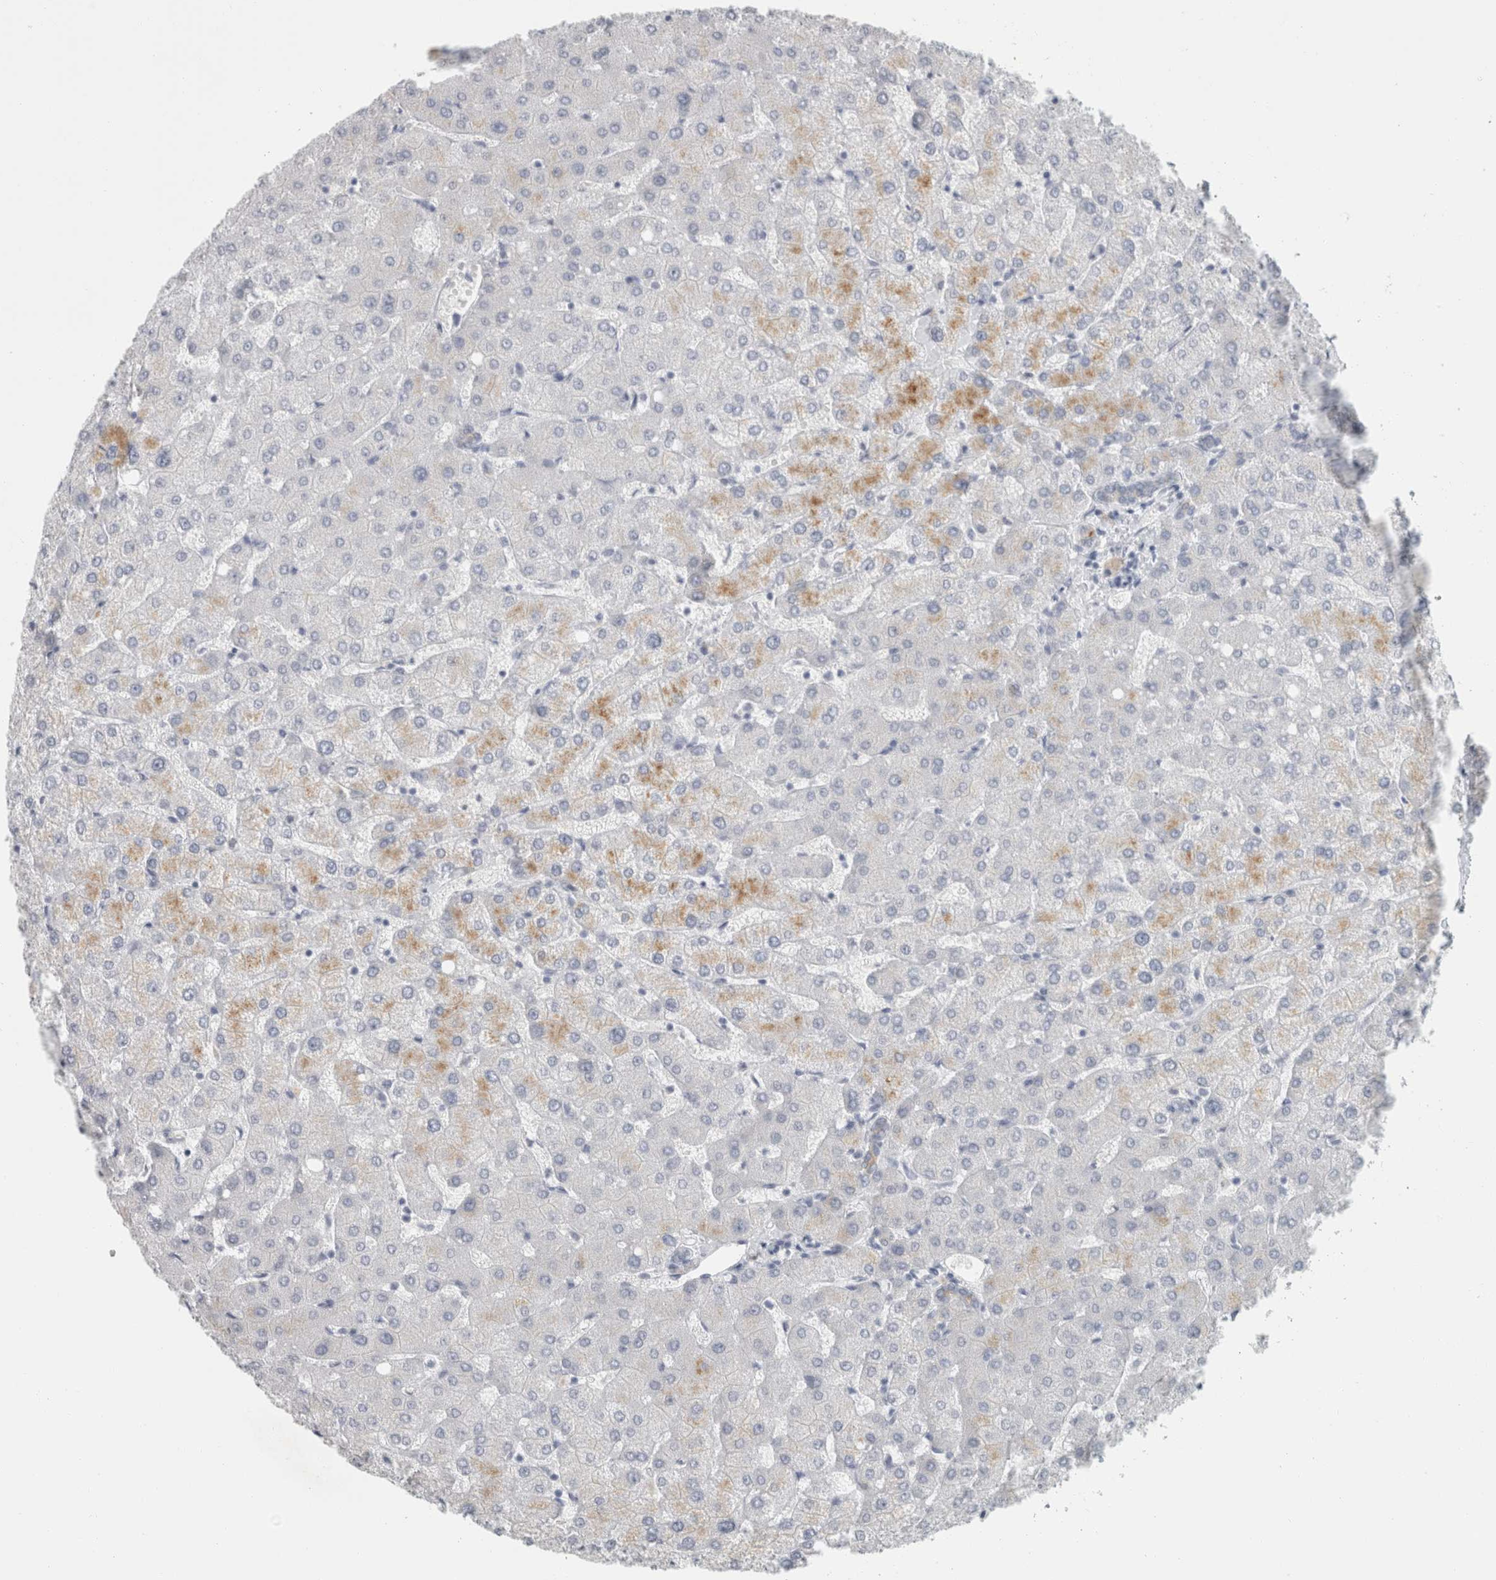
{"staining": {"intensity": "weak", "quantity": "25%-75%", "location": "cytoplasmic/membranous"}, "tissue": "liver", "cell_type": "Cholangiocytes", "image_type": "normal", "snomed": [{"axis": "morphology", "description": "Normal tissue, NOS"}, {"axis": "topography", "description": "Liver"}], "caption": "A low amount of weak cytoplasmic/membranous positivity is appreciated in about 25%-75% of cholangiocytes in normal liver.", "gene": "SLC28A3", "patient": {"sex": "female", "age": 54}}